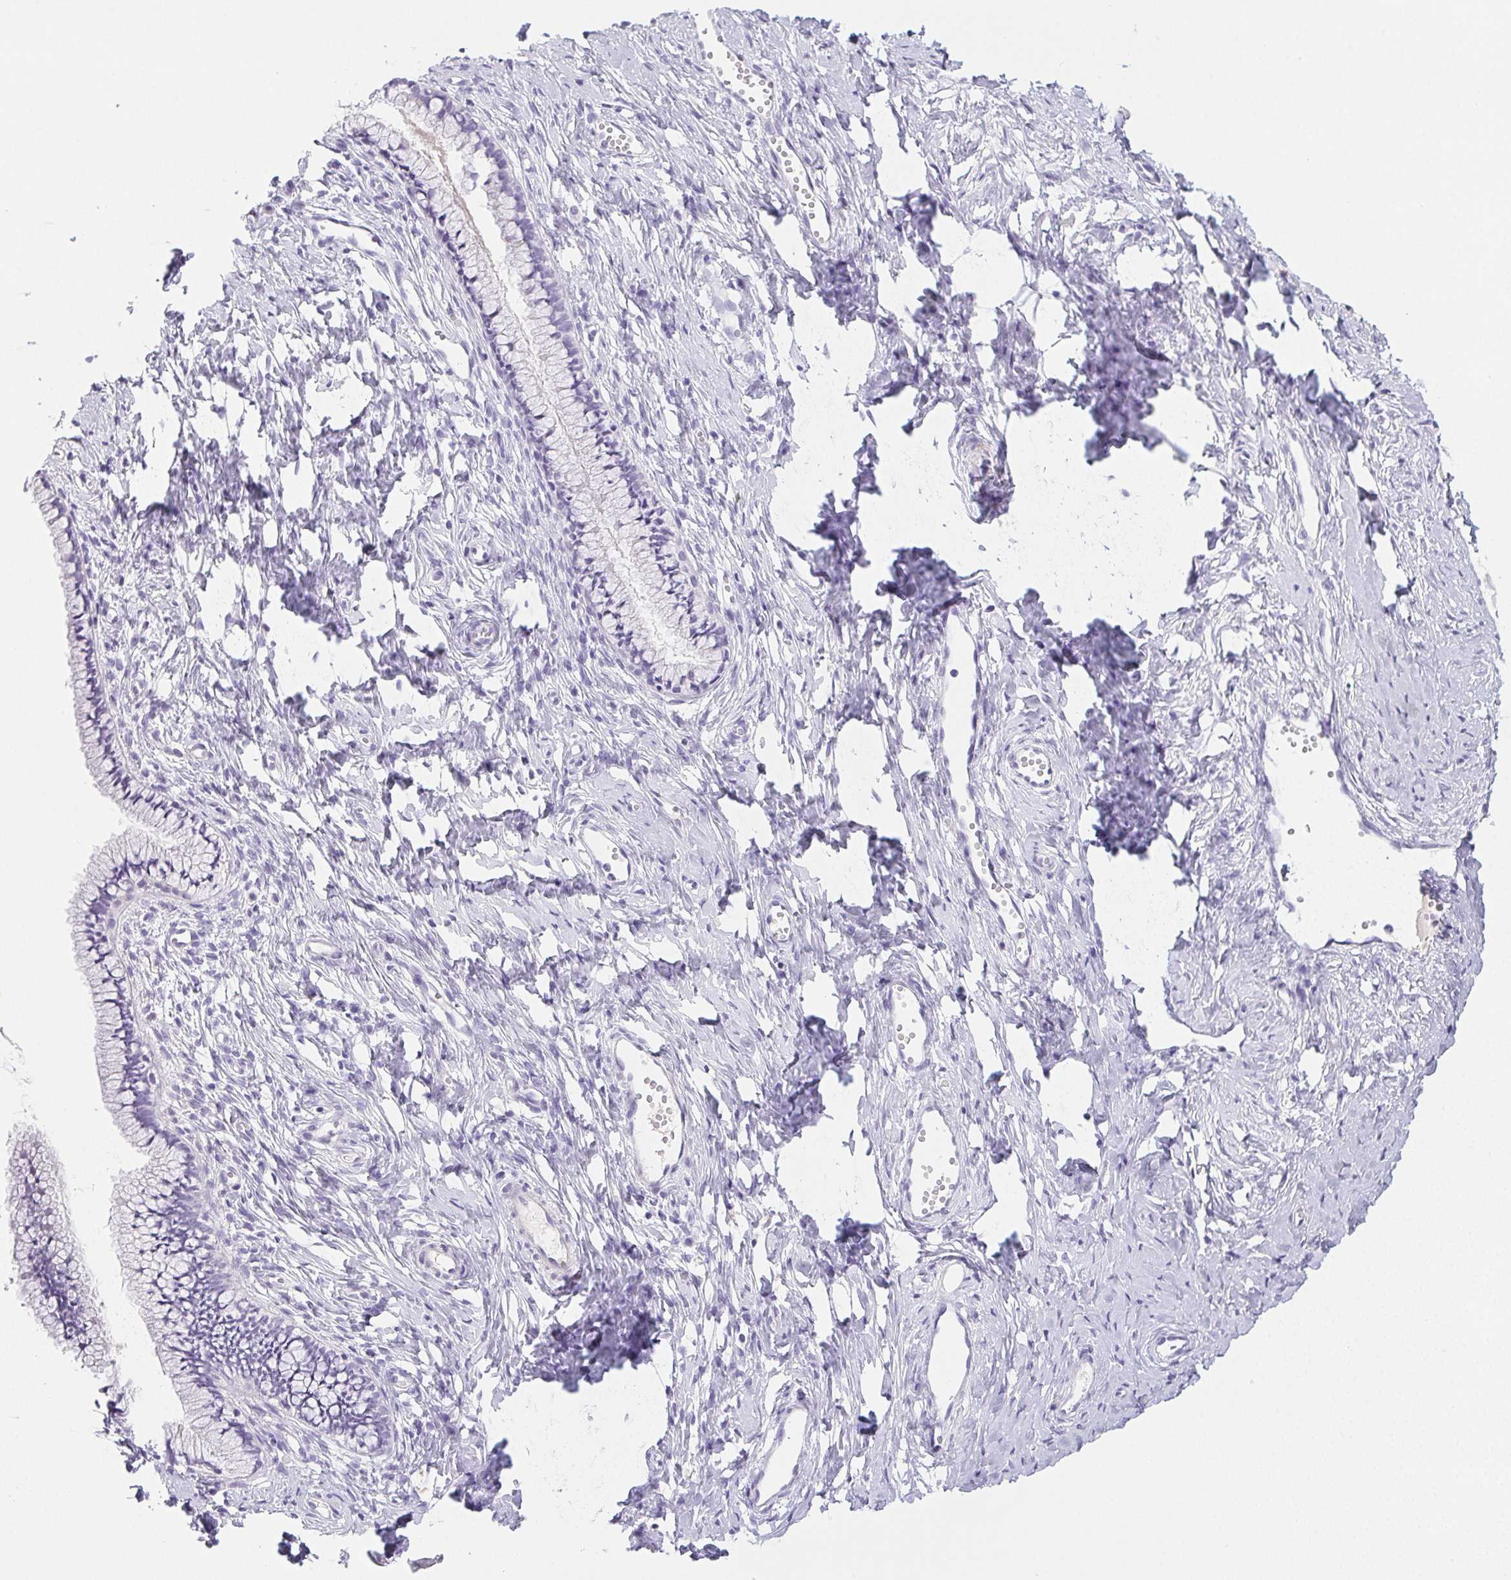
{"staining": {"intensity": "negative", "quantity": "none", "location": "none"}, "tissue": "cervix", "cell_type": "Glandular cells", "image_type": "normal", "snomed": [{"axis": "morphology", "description": "Normal tissue, NOS"}, {"axis": "topography", "description": "Cervix"}], "caption": "The immunohistochemistry micrograph has no significant positivity in glandular cells of cervix.", "gene": "VTN", "patient": {"sex": "female", "age": 40}}